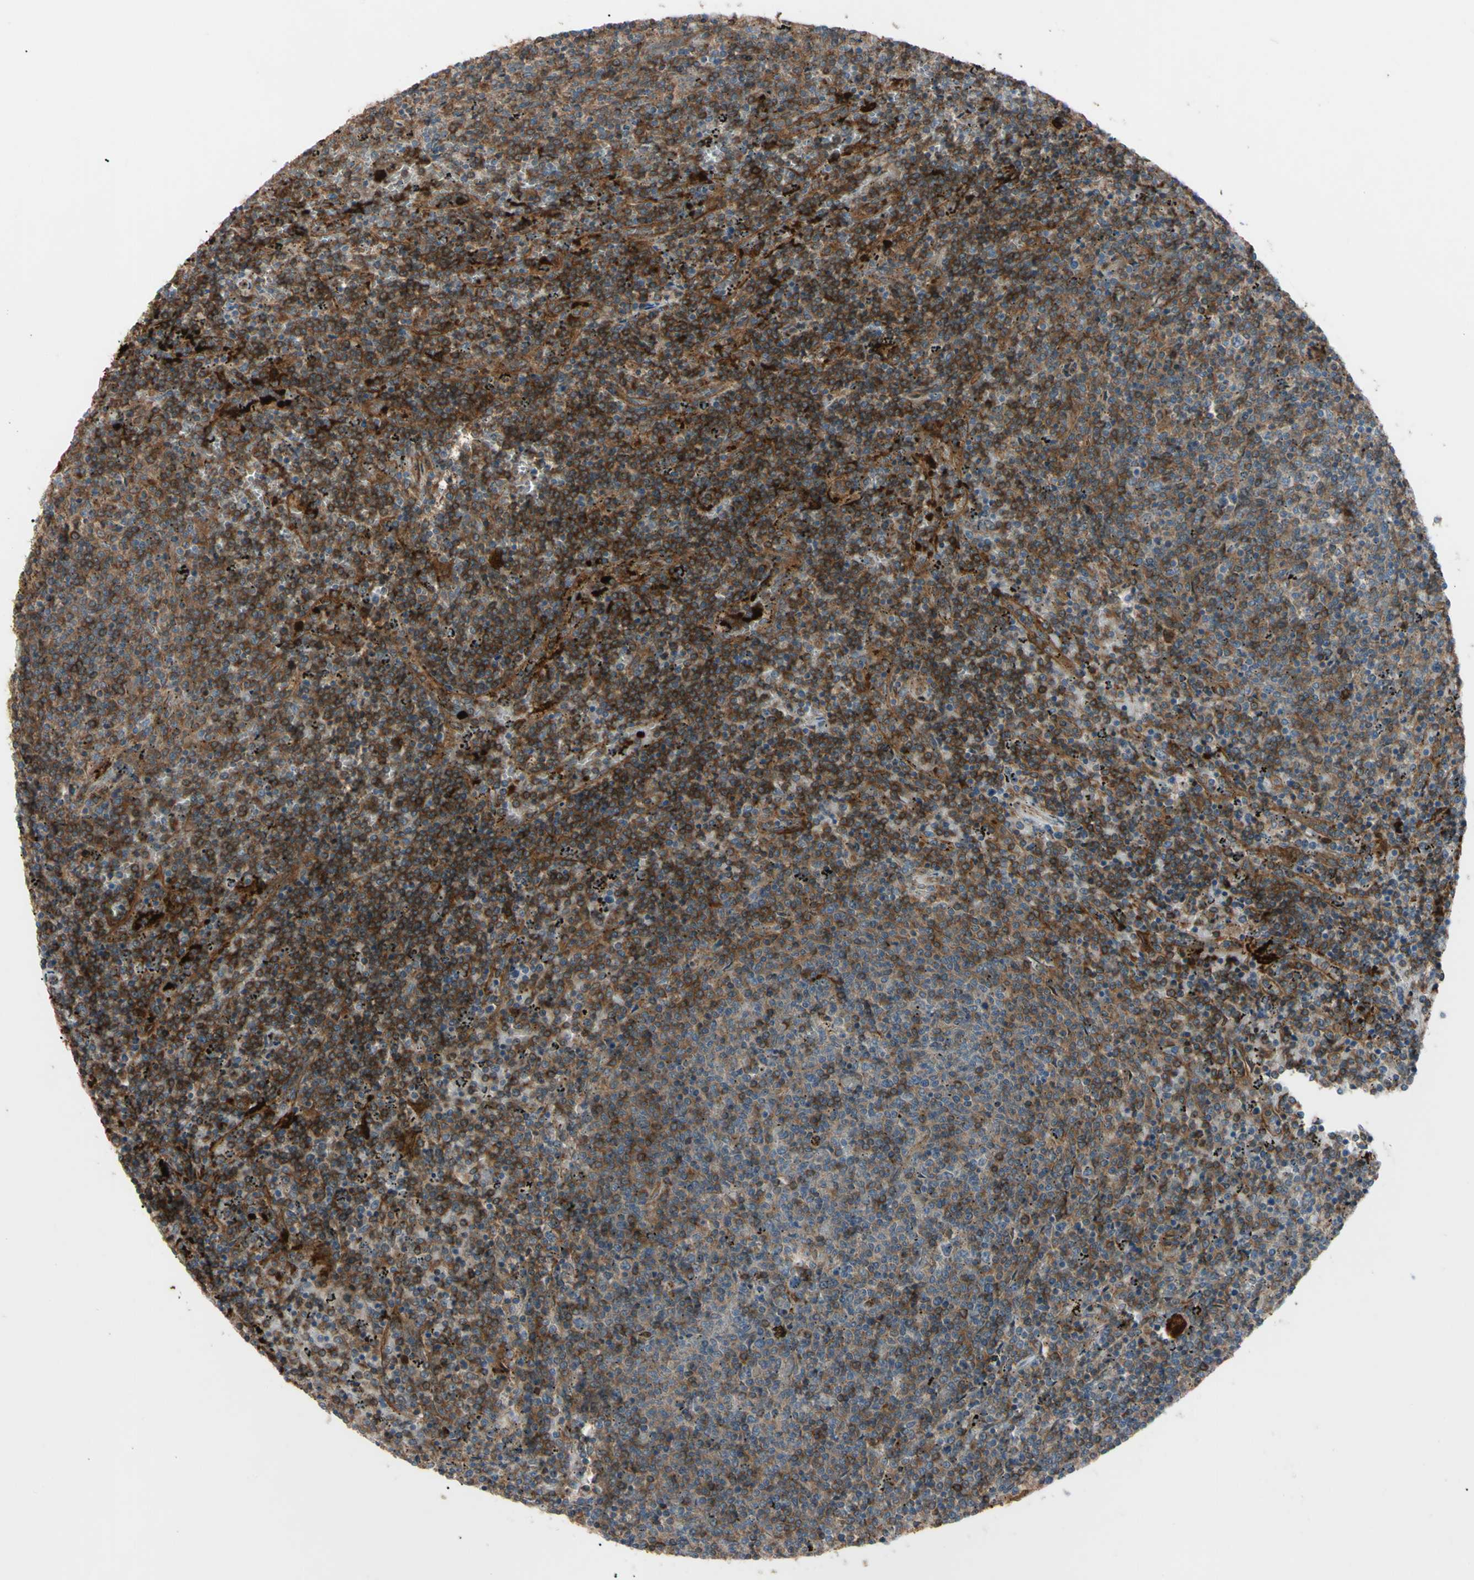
{"staining": {"intensity": "strong", "quantity": ">75%", "location": "cytoplasmic/membranous"}, "tissue": "lymphoma", "cell_type": "Tumor cells", "image_type": "cancer", "snomed": [{"axis": "morphology", "description": "Malignant lymphoma, non-Hodgkin's type, Low grade"}, {"axis": "topography", "description": "Spleen"}], "caption": "Immunohistochemical staining of low-grade malignant lymphoma, non-Hodgkin's type shows high levels of strong cytoplasmic/membranous expression in approximately >75% of tumor cells. The staining was performed using DAB (3,3'-diaminobenzidine) to visualize the protein expression in brown, while the nuclei were stained in blue with hematoxylin (Magnification: 20x).", "gene": "PTPN12", "patient": {"sex": "female", "age": 50}}